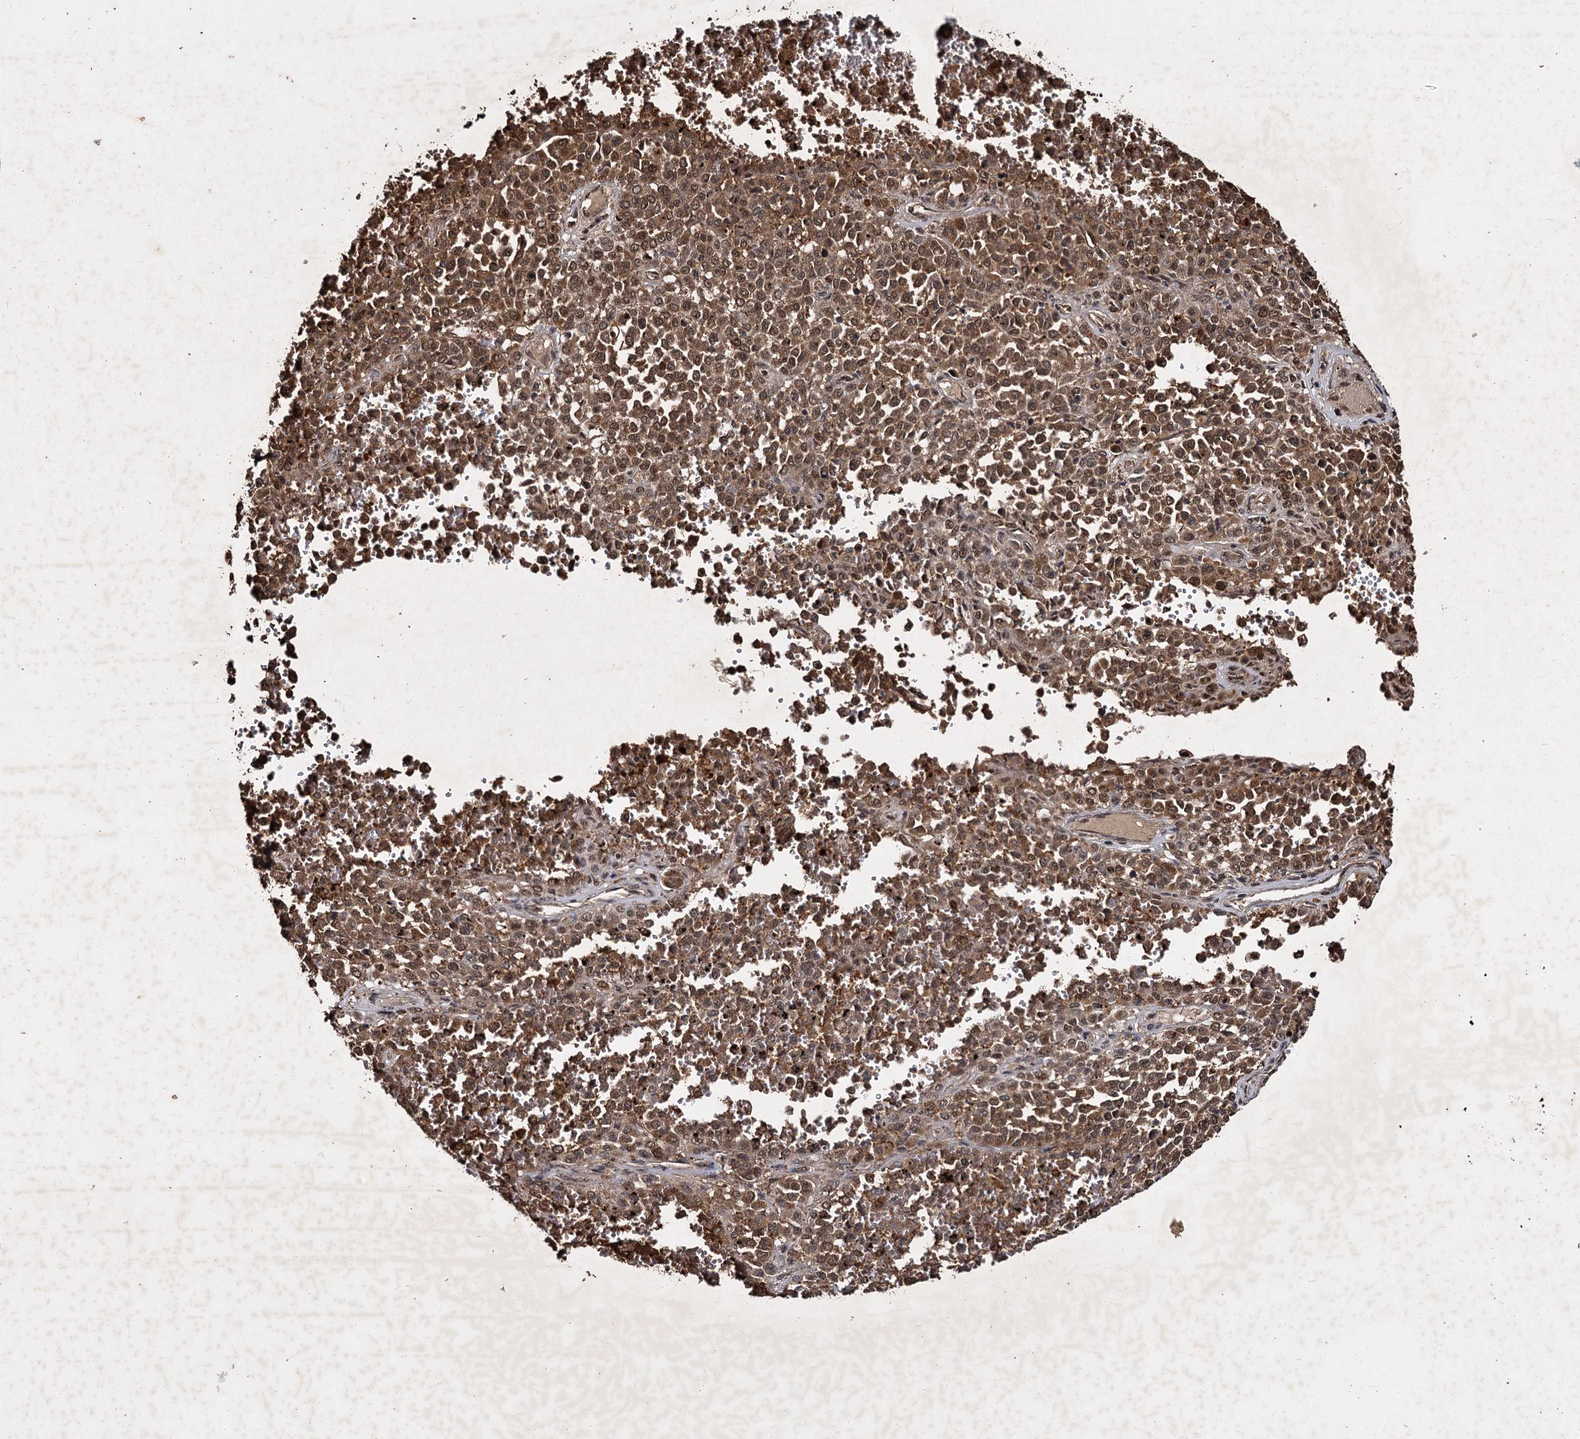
{"staining": {"intensity": "moderate", "quantity": ">75%", "location": "cytoplasmic/membranous,nuclear"}, "tissue": "melanoma", "cell_type": "Tumor cells", "image_type": "cancer", "snomed": [{"axis": "morphology", "description": "Malignant melanoma, Metastatic site"}, {"axis": "topography", "description": "Pancreas"}], "caption": "Tumor cells exhibit medium levels of moderate cytoplasmic/membranous and nuclear staining in approximately >75% of cells in human malignant melanoma (metastatic site).", "gene": "SLC46A3", "patient": {"sex": "female", "age": 30}}